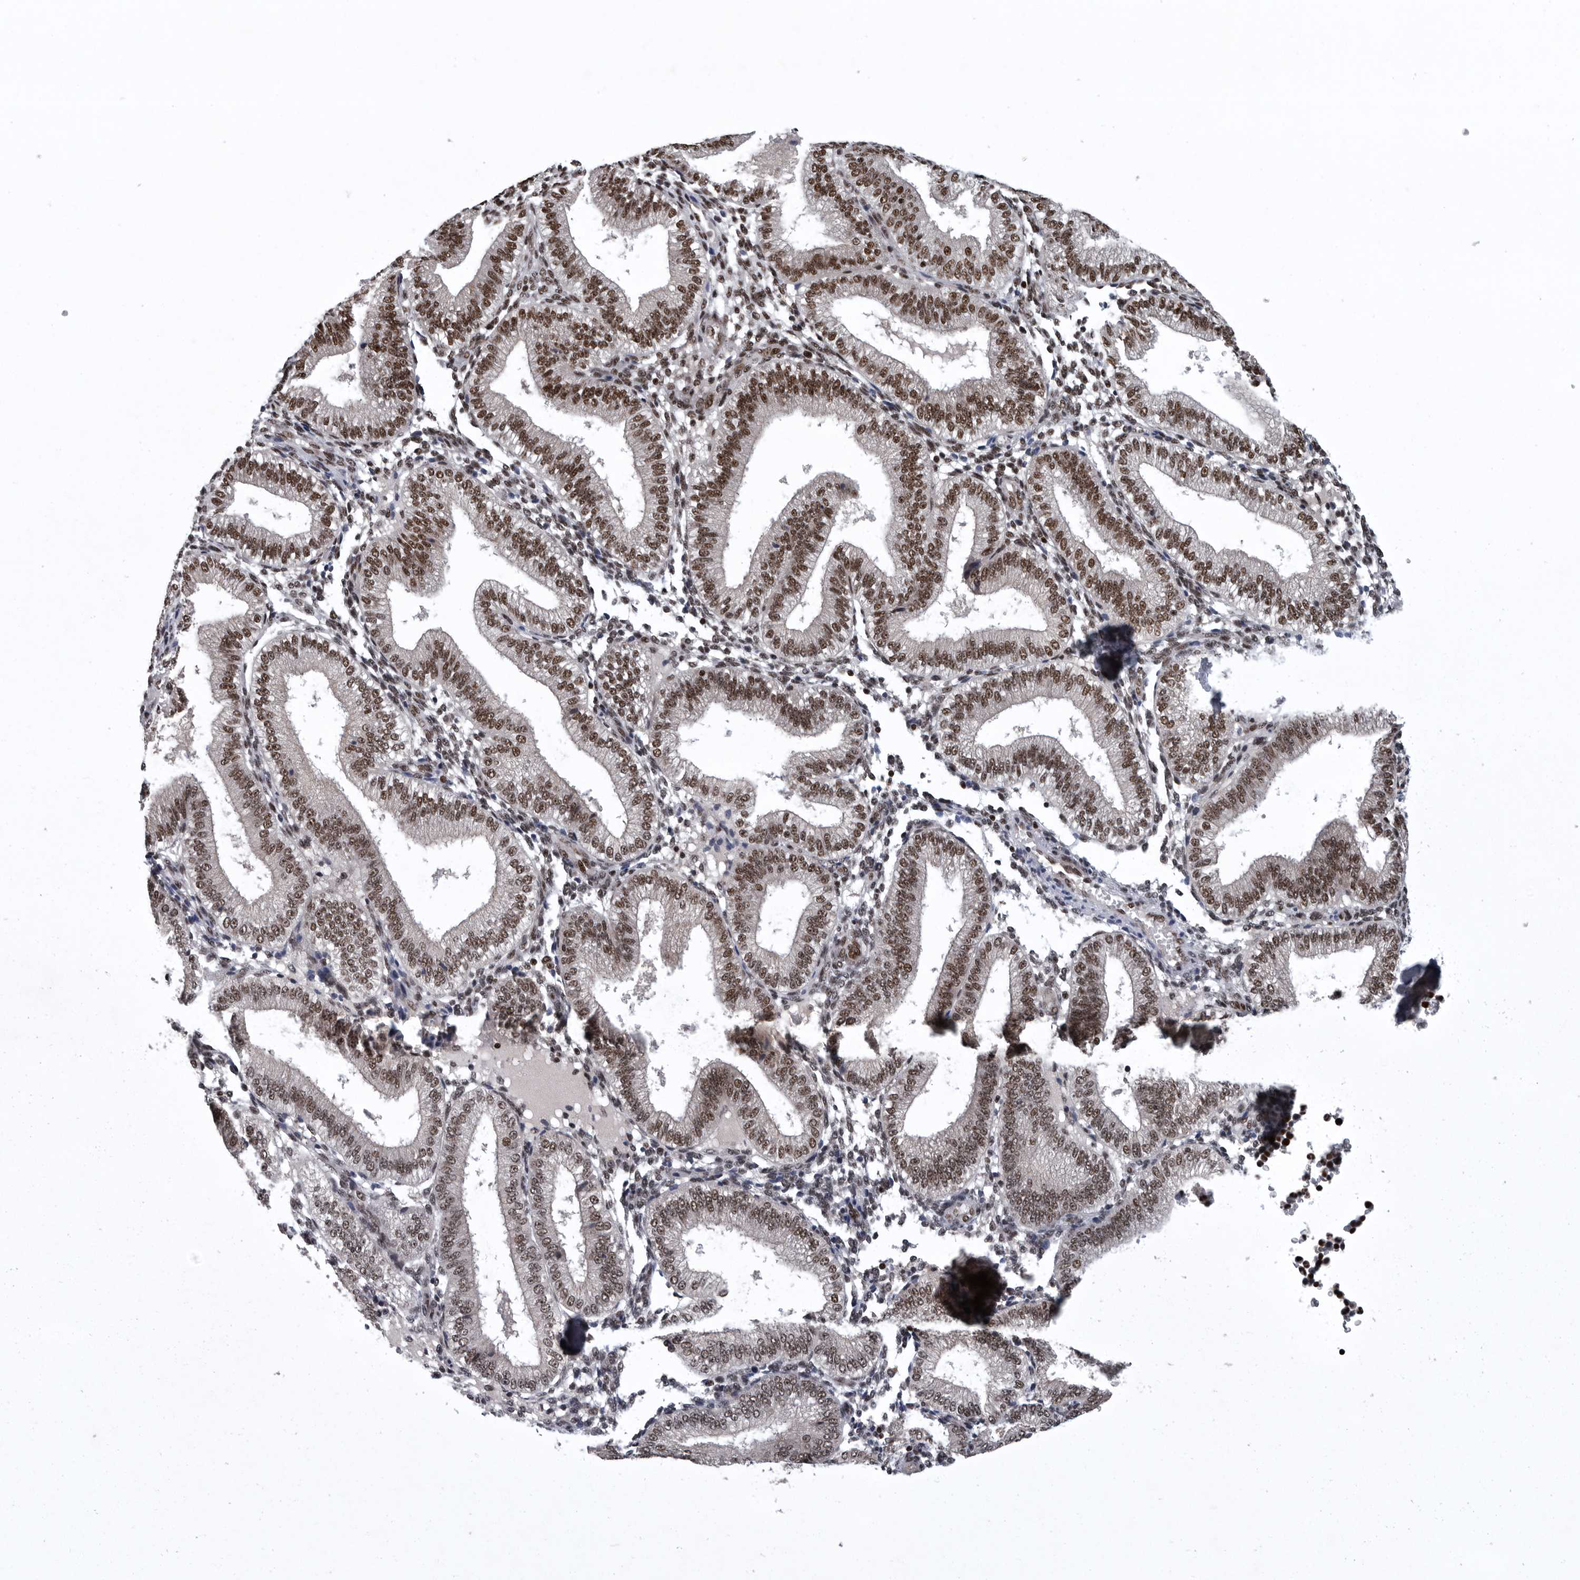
{"staining": {"intensity": "moderate", "quantity": "25%-75%", "location": "nuclear"}, "tissue": "endometrium", "cell_type": "Cells in endometrial stroma", "image_type": "normal", "snomed": [{"axis": "morphology", "description": "Normal tissue, NOS"}, {"axis": "topography", "description": "Endometrium"}], "caption": "Endometrium was stained to show a protein in brown. There is medium levels of moderate nuclear expression in about 25%-75% of cells in endometrial stroma. (IHC, brightfield microscopy, high magnification).", "gene": "SENP7", "patient": {"sex": "female", "age": 39}}